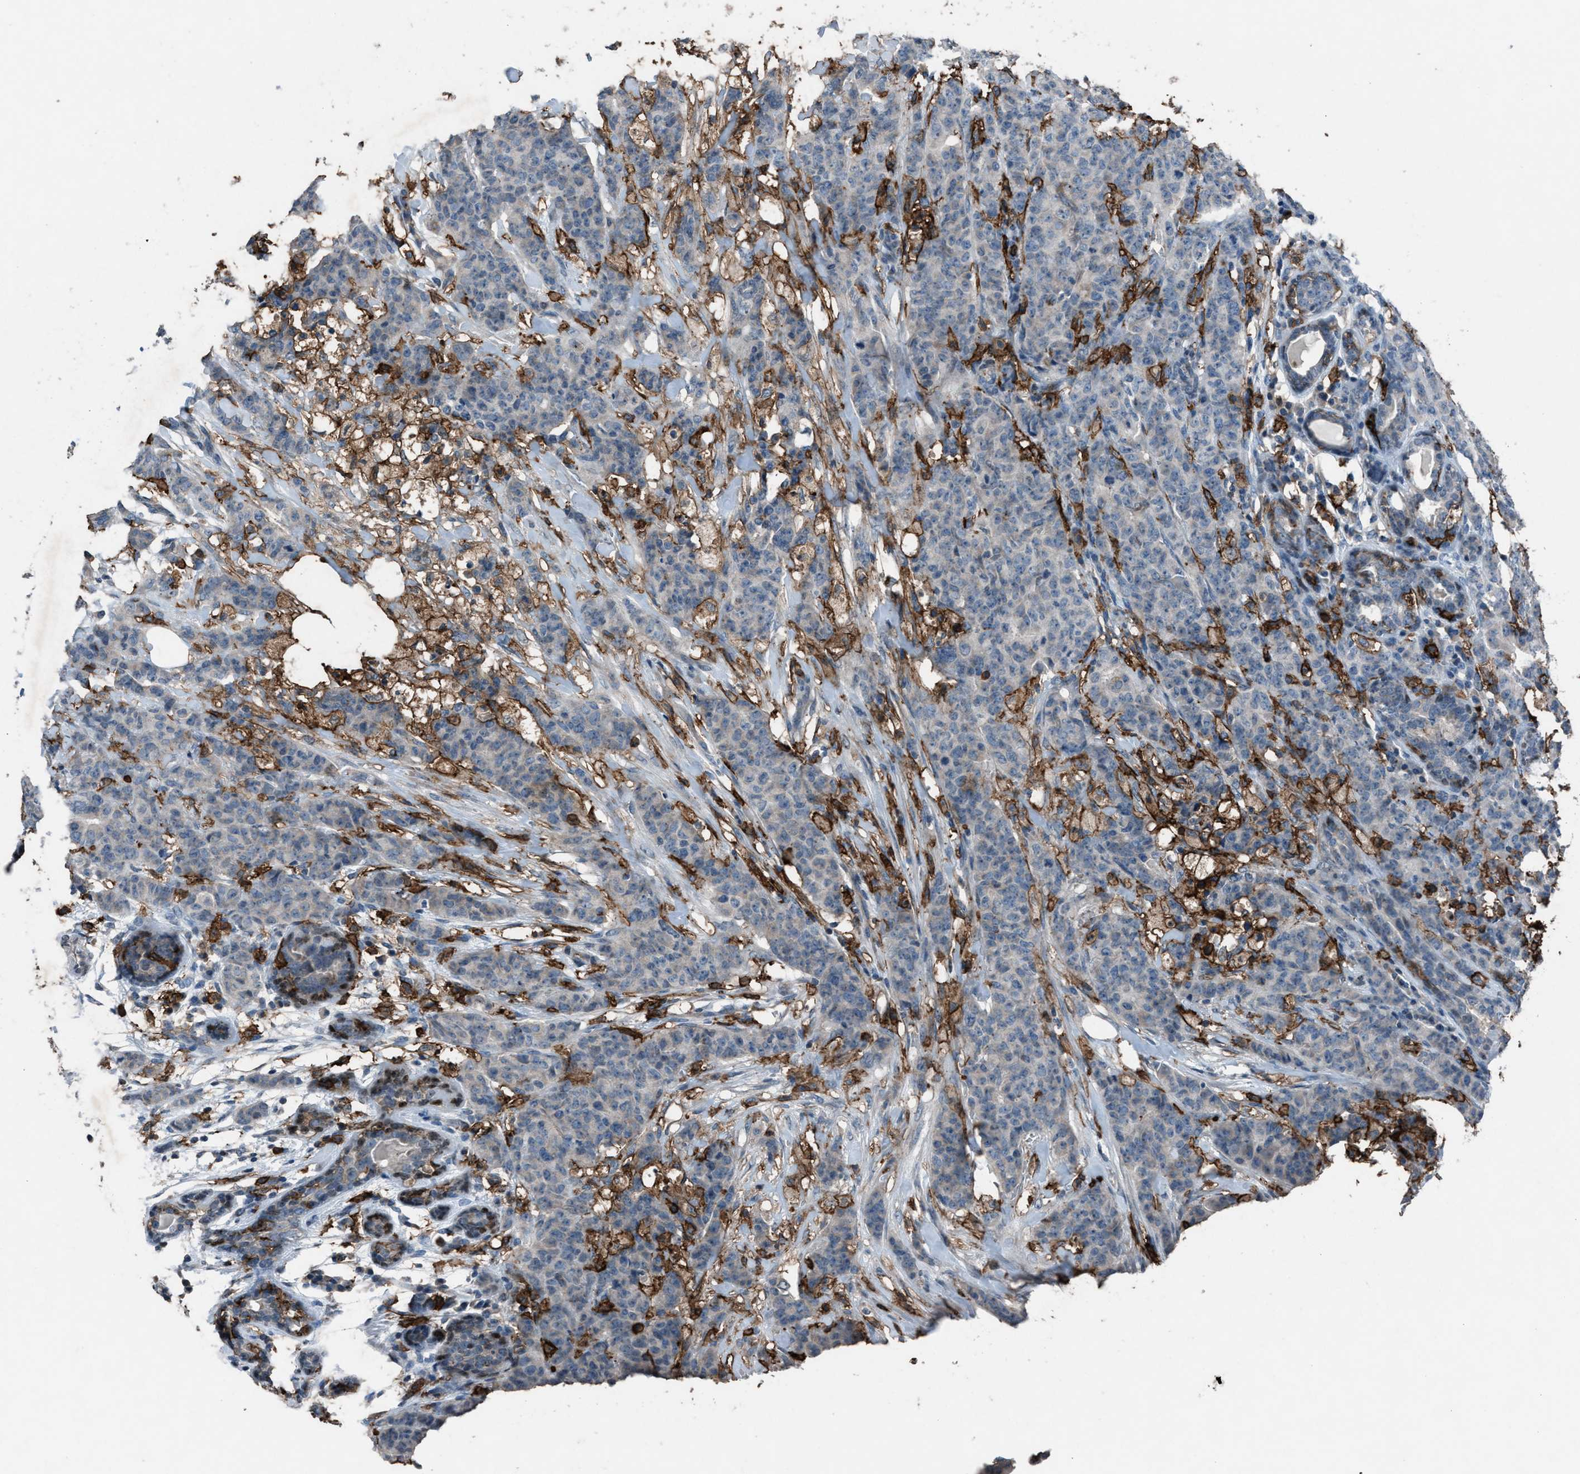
{"staining": {"intensity": "negative", "quantity": "none", "location": "none"}, "tissue": "breast cancer", "cell_type": "Tumor cells", "image_type": "cancer", "snomed": [{"axis": "morphology", "description": "Normal tissue, NOS"}, {"axis": "morphology", "description": "Duct carcinoma"}, {"axis": "topography", "description": "Breast"}], "caption": "The image exhibits no staining of tumor cells in breast cancer. The staining was performed using DAB (3,3'-diaminobenzidine) to visualize the protein expression in brown, while the nuclei were stained in blue with hematoxylin (Magnification: 20x).", "gene": "FCER1G", "patient": {"sex": "female", "age": 40}}